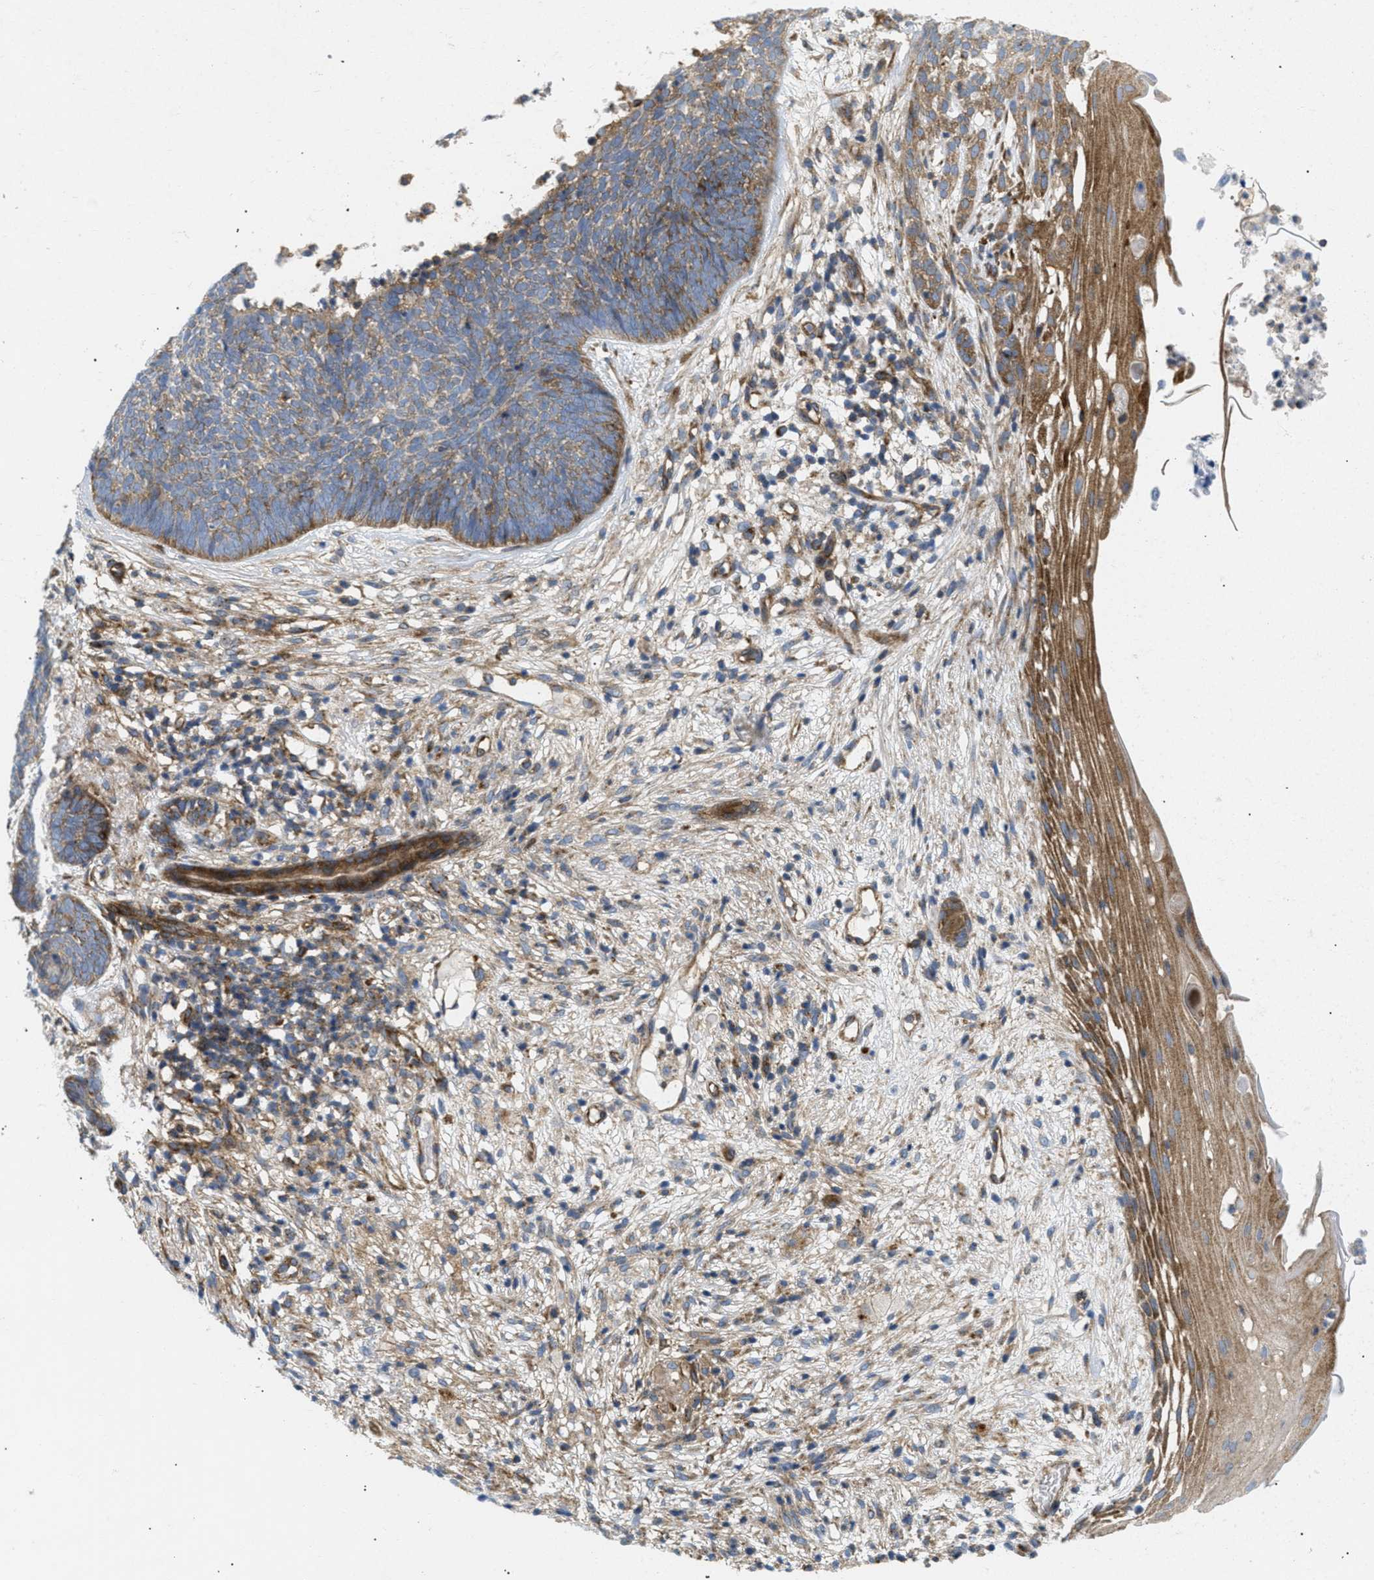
{"staining": {"intensity": "moderate", "quantity": ">75%", "location": "cytoplasmic/membranous"}, "tissue": "skin cancer", "cell_type": "Tumor cells", "image_type": "cancer", "snomed": [{"axis": "morphology", "description": "Basal cell carcinoma"}, {"axis": "topography", "description": "Skin"}], "caption": "Skin cancer stained with a protein marker displays moderate staining in tumor cells.", "gene": "DCTN4", "patient": {"sex": "female", "age": 70}}